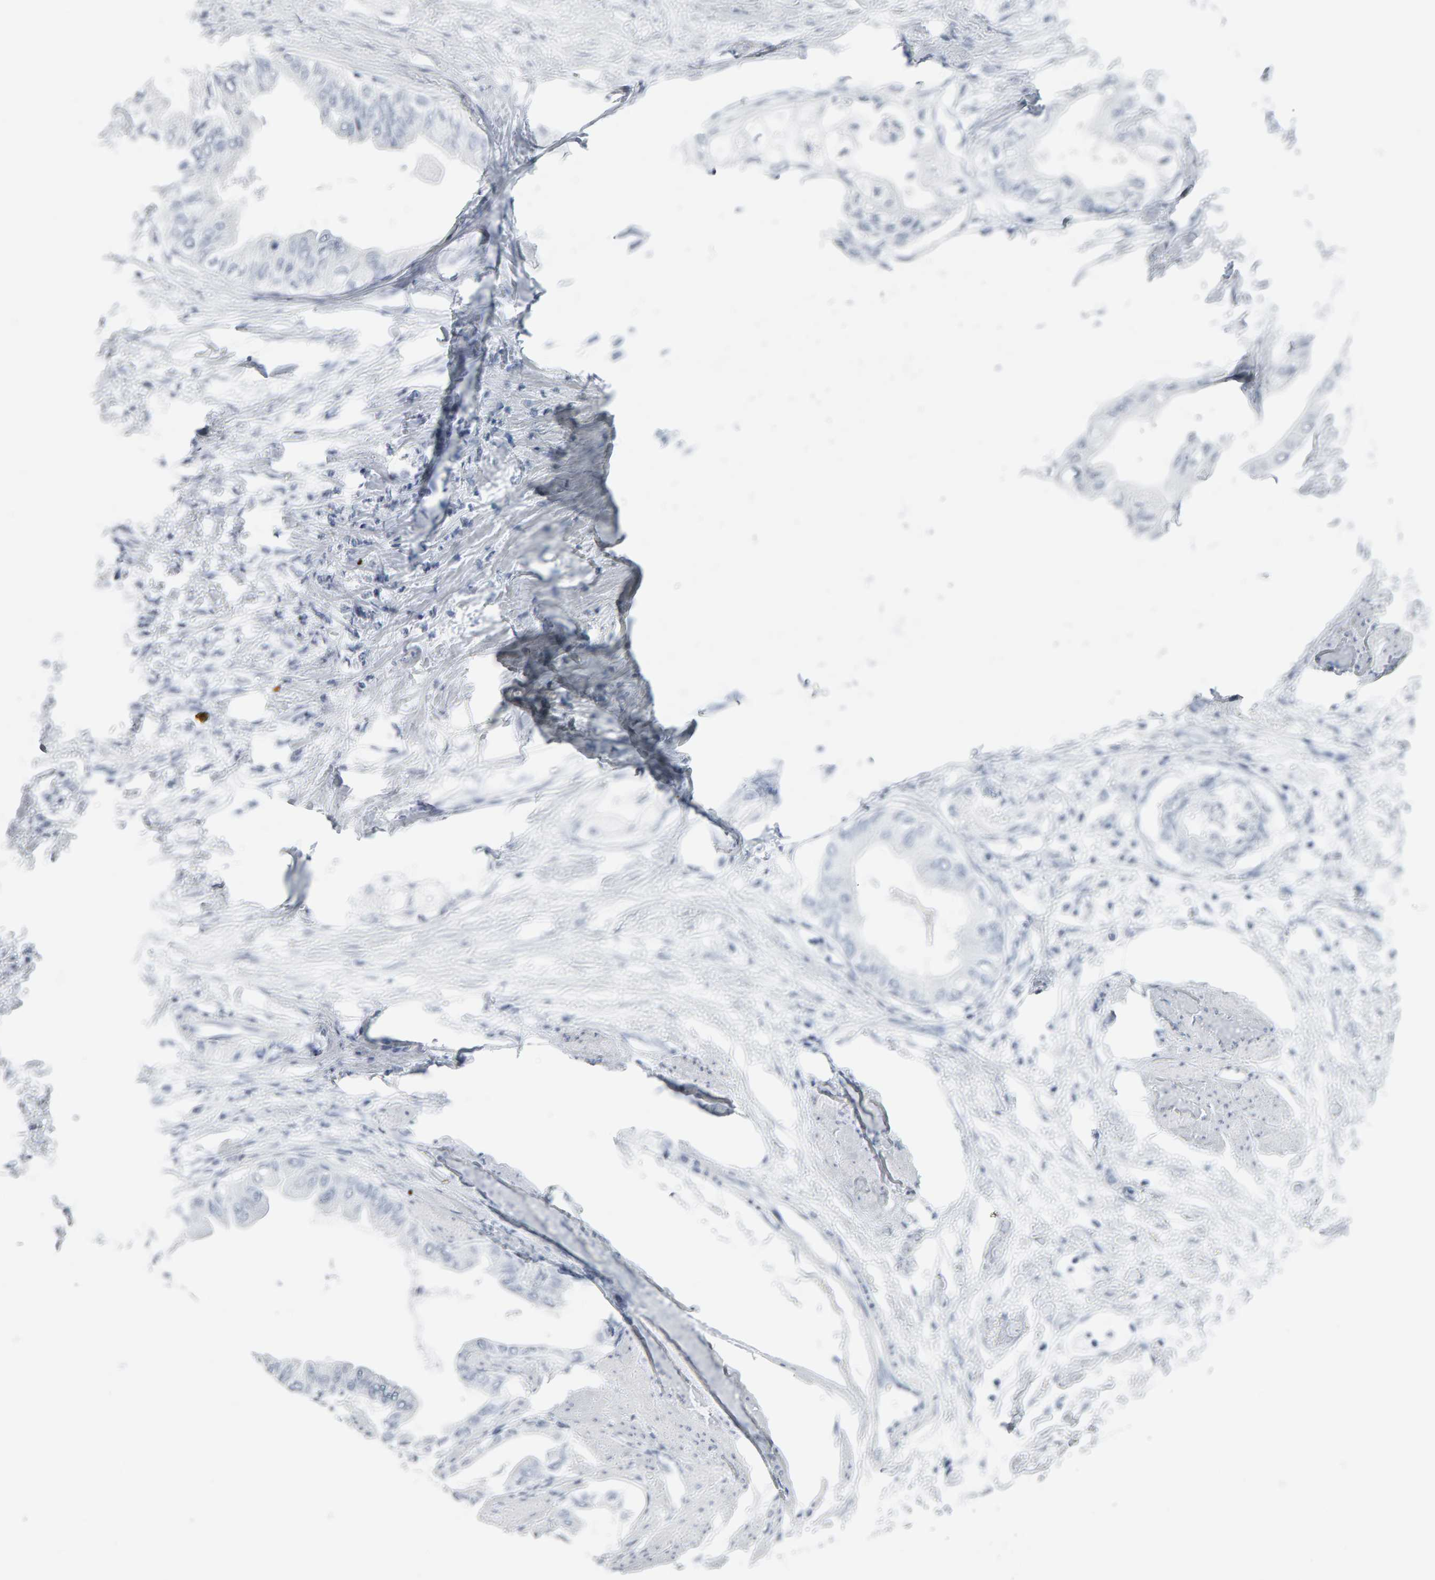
{"staining": {"intensity": "negative", "quantity": "none", "location": "none"}, "tissue": "pancreatic cancer", "cell_type": "Tumor cells", "image_type": "cancer", "snomed": [{"axis": "morphology", "description": "Normal tissue, NOS"}, {"axis": "morphology", "description": "Adenocarcinoma, NOS"}, {"axis": "topography", "description": "Pancreas"}, {"axis": "topography", "description": "Duodenum"}], "caption": "Immunohistochemistry (IHC) of pancreatic adenocarcinoma reveals no positivity in tumor cells.", "gene": "SPACA3", "patient": {"sex": "female", "age": 60}}